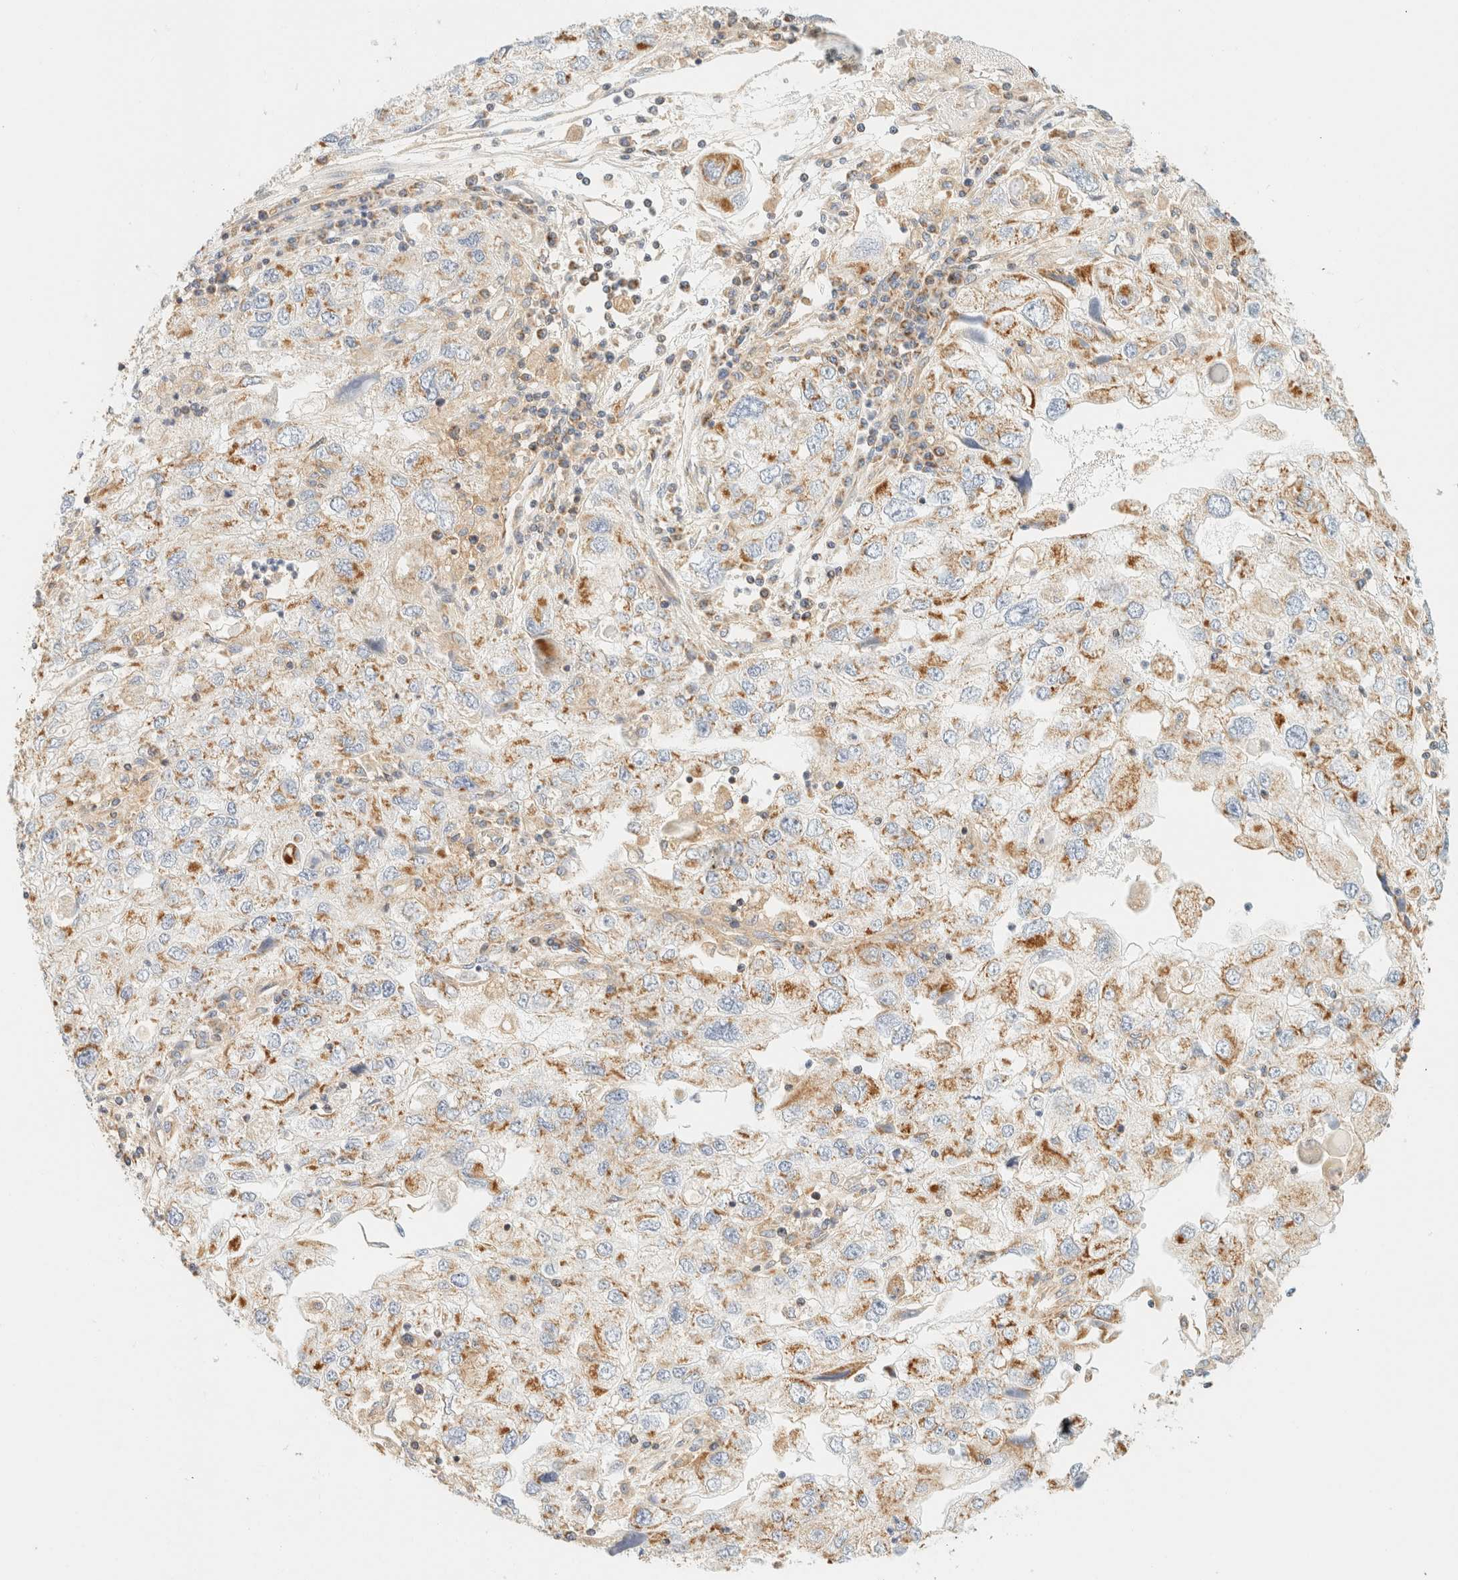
{"staining": {"intensity": "moderate", "quantity": ">75%", "location": "cytoplasmic/membranous"}, "tissue": "endometrial cancer", "cell_type": "Tumor cells", "image_type": "cancer", "snomed": [{"axis": "morphology", "description": "Adenocarcinoma, NOS"}, {"axis": "topography", "description": "Endometrium"}], "caption": "Immunohistochemical staining of human endometrial cancer (adenocarcinoma) demonstrates medium levels of moderate cytoplasmic/membranous expression in approximately >75% of tumor cells. The staining is performed using DAB (3,3'-diaminobenzidine) brown chromogen to label protein expression. The nuclei are counter-stained blue using hematoxylin.", "gene": "MRM3", "patient": {"sex": "female", "age": 49}}